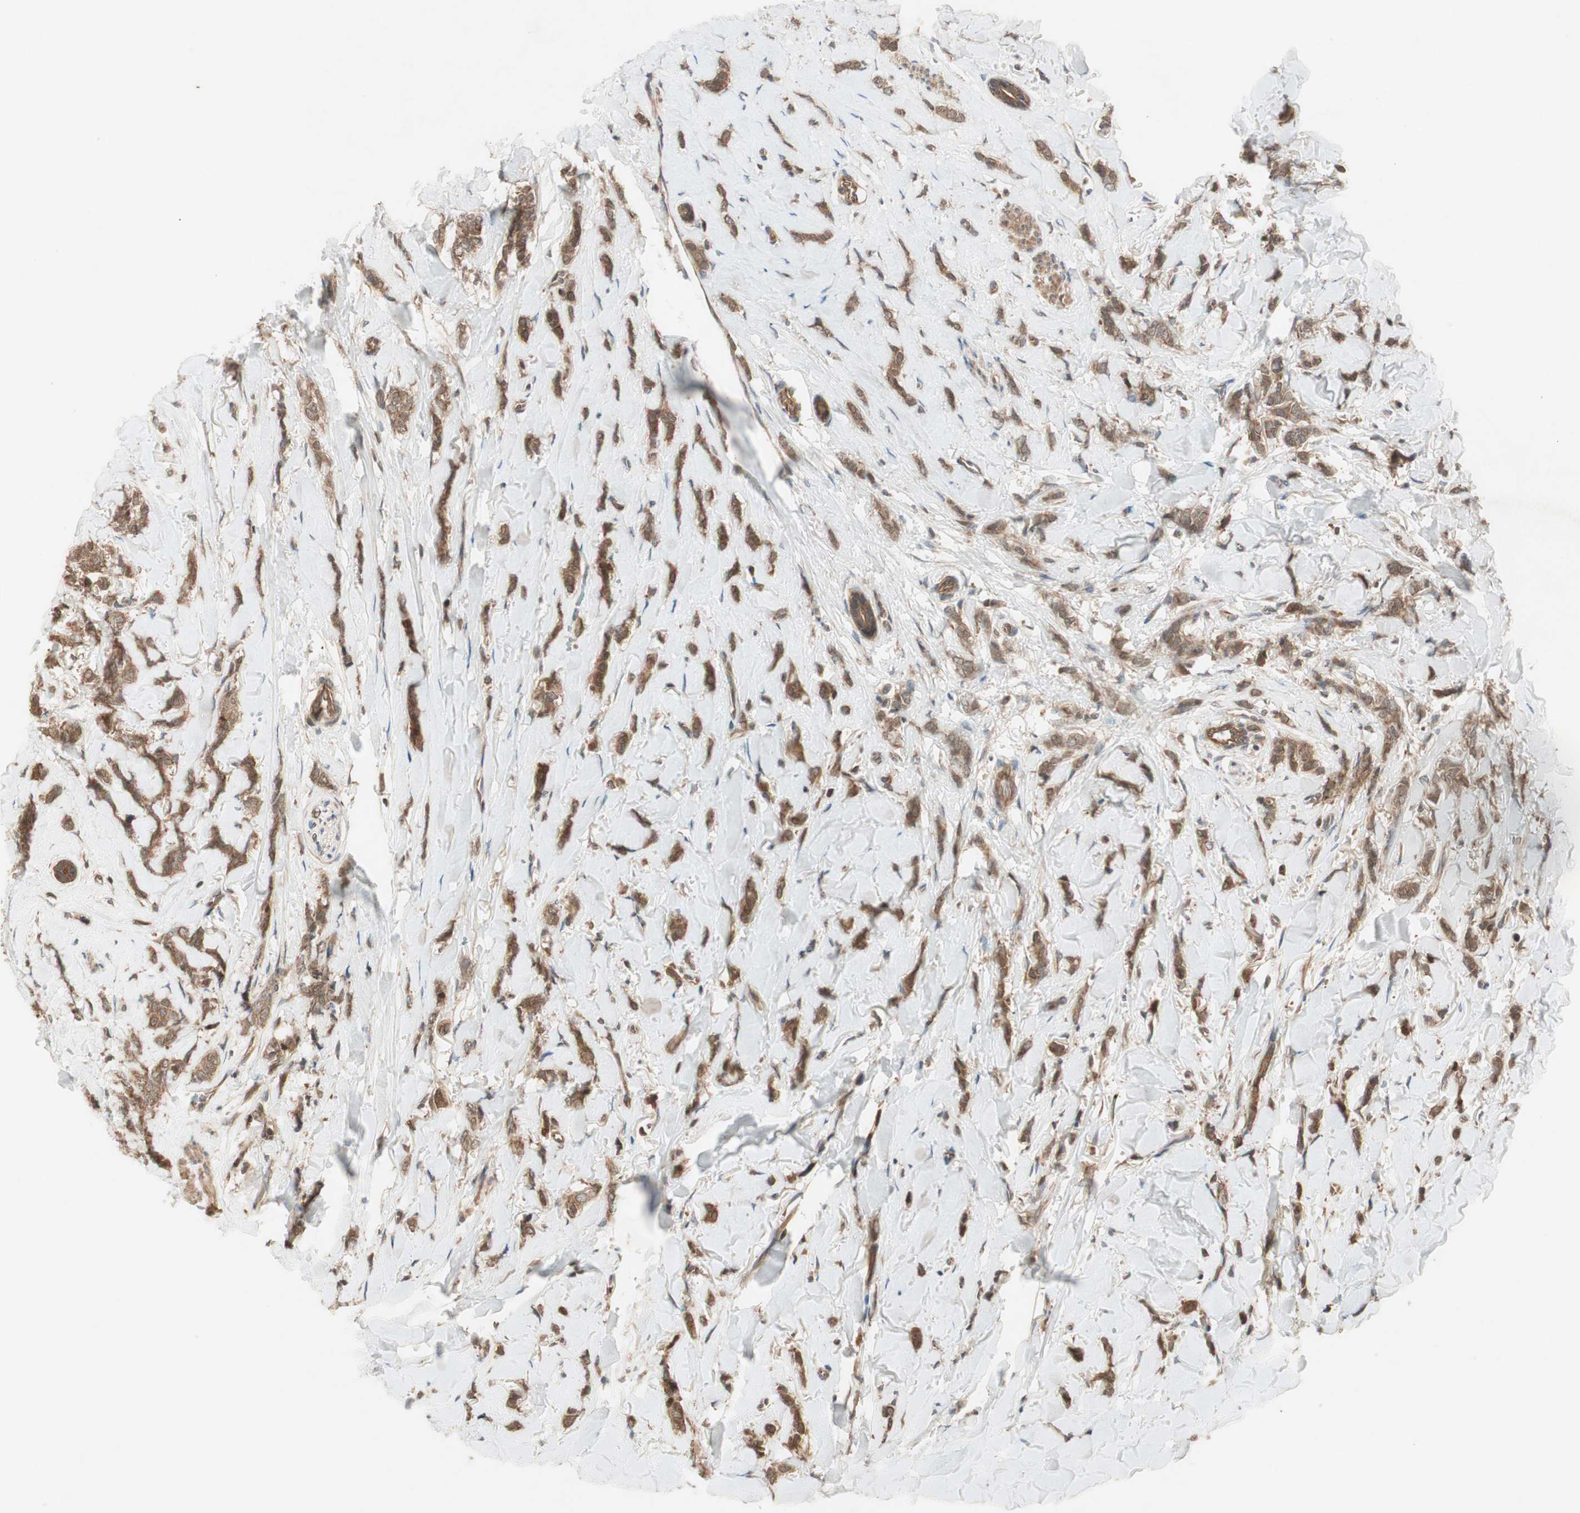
{"staining": {"intensity": "moderate", "quantity": ">75%", "location": "cytoplasmic/membranous"}, "tissue": "breast cancer", "cell_type": "Tumor cells", "image_type": "cancer", "snomed": [{"axis": "morphology", "description": "Lobular carcinoma"}, {"axis": "topography", "description": "Skin"}, {"axis": "topography", "description": "Breast"}], "caption": "High-magnification brightfield microscopy of breast lobular carcinoma stained with DAB (brown) and counterstained with hematoxylin (blue). tumor cells exhibit moderate cytoplasmic/membranous staining is seen in about>75% of cells.", "gene": "EPHA8", "patient": {"sex": "female", "age": 46}}